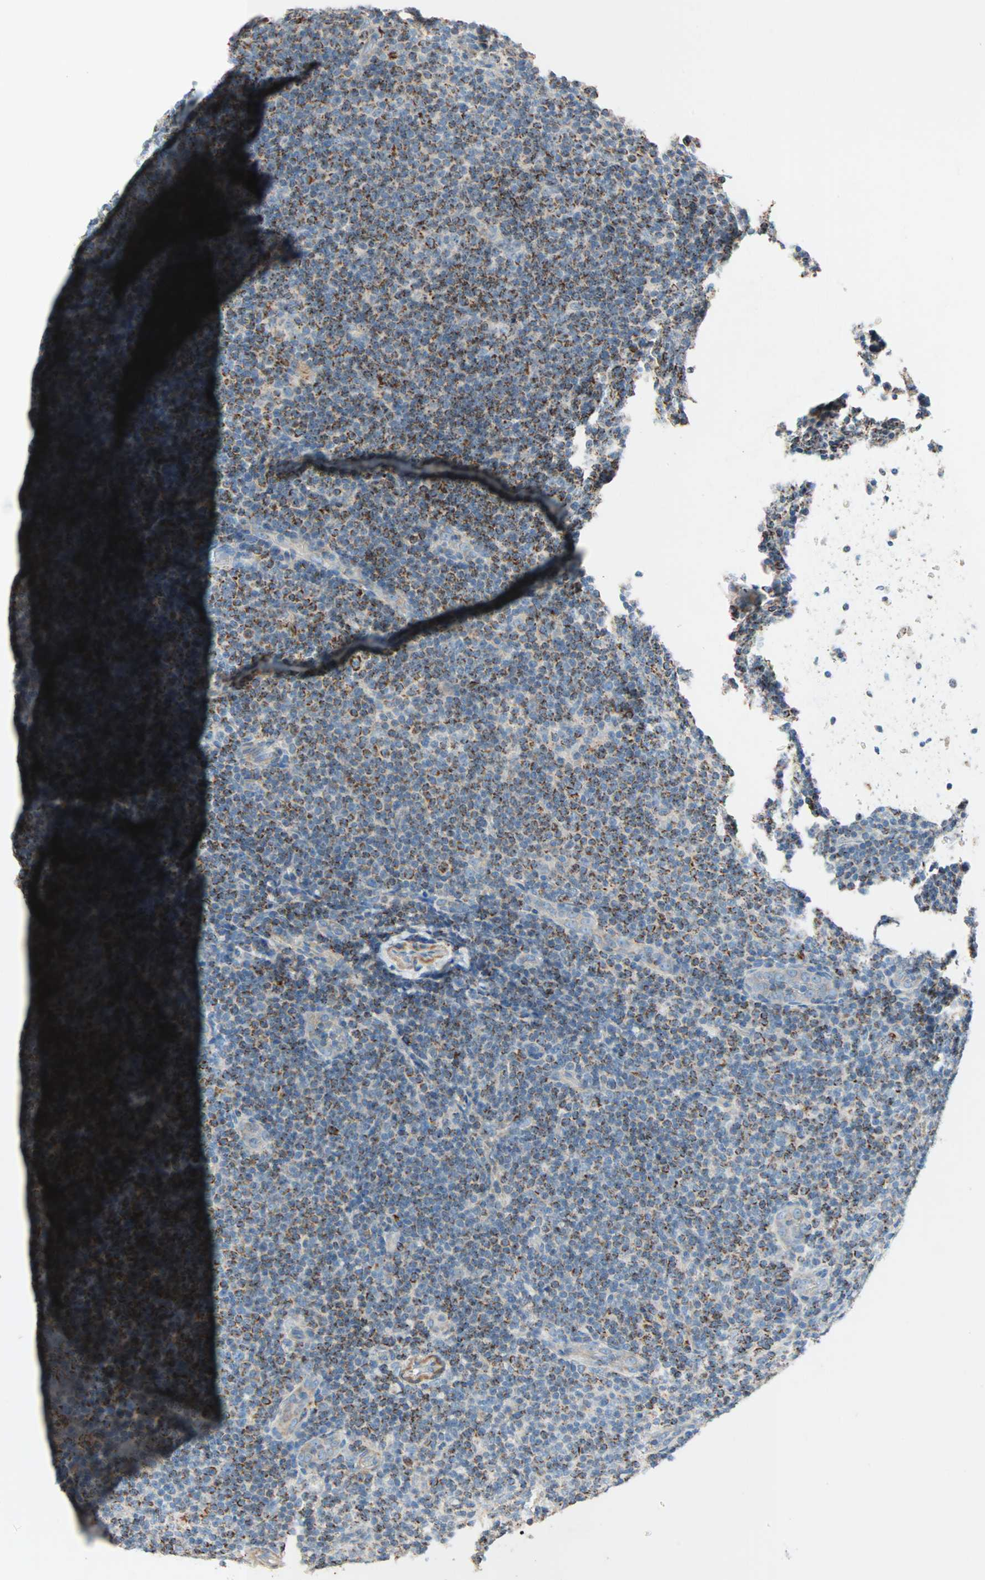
{"staining": {"intensity": "moderate", "quantity": ">75%", "location": "cytoplasmic/membranous"}, "tissue": "lymphoma", "cell_type": "Tumor cells", "image_type": "cancer", "snomed": [{"axis": "morphology", "description": "Malignant lymphoma, non-Hodgkin's type, Low grade"}, {"axis": "topography", "description": "Lymph node"}], "caption": "Immunohistochemical staining of lymphoma shows medium levels of moderate cytoplasmic/membranous expression in approximately >75% of tumor cells.", "gene": "ACVRL1", "patient": {"sex": "male", "age": 83}}